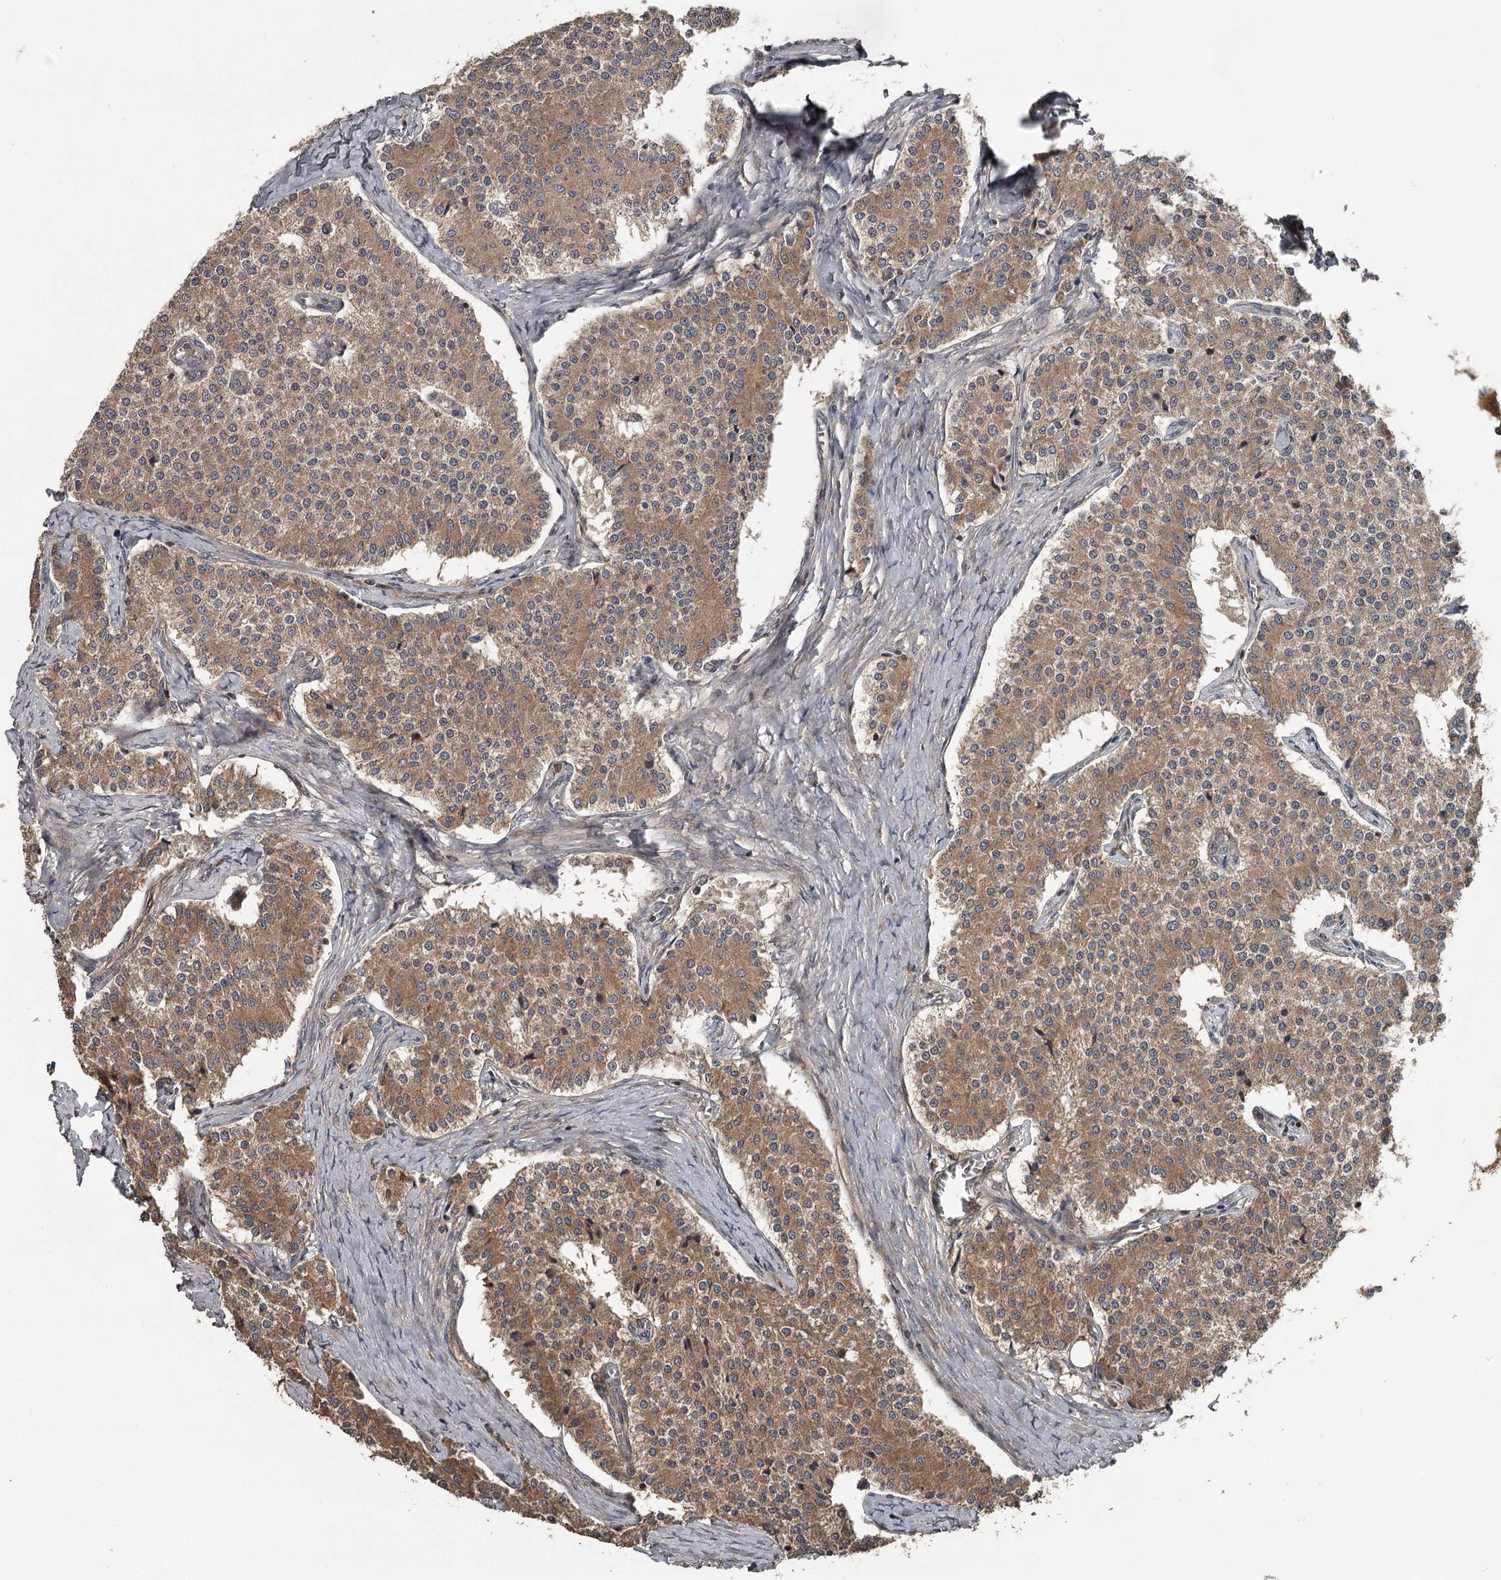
{"staining": {"intensity": "moderate", "quantity": ">75%", "location": "cytoplasmic/membranous"}, "tissue": "carcinoid", "cell_type": "Tumor cells", "image_type": "cancer", "snomed": [{"axis": "morphology", "description": "Carcinoid, malignant, NOS"}, {"axis": "topography", "description": "Colon"}], "caption": "Protein expression analysis of human malignant carcinoid reveals moderate cytoplasmic/membranous positivity in about >75% of tumor cells. (DAB (3,3'-diaminobenzidine) = brown stain, brightfield microscopy at high magnification).", "gene": "RAB21", "patient": {"sex": "female", "age": 52}}